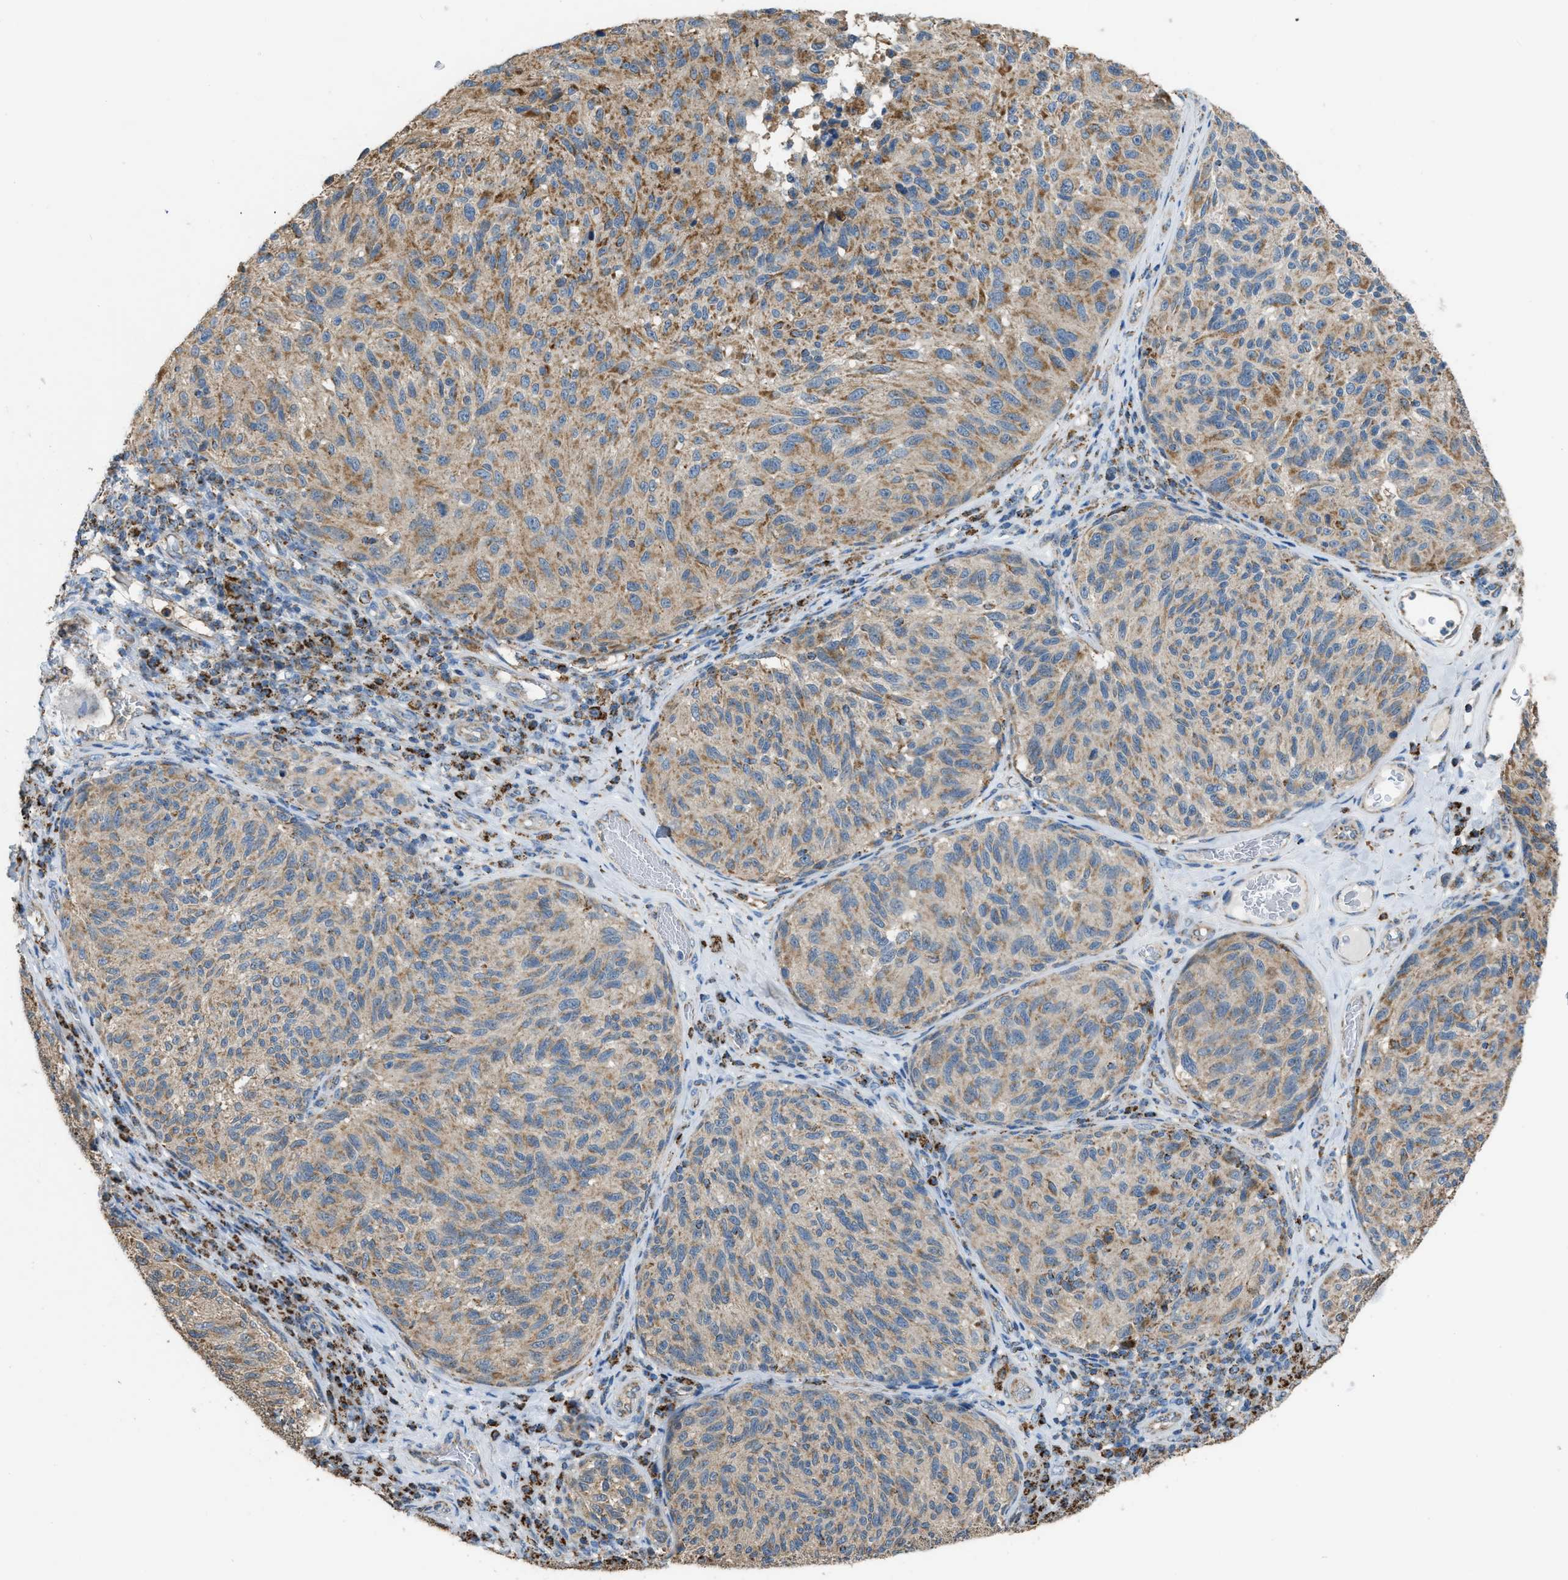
{"staining": {"intensity": "moderate", "quantity": ">75%", "location": "cytoplasmic/membranous"}, "tissue": "melanoma", "cell_type": "Tumor cells", "image_type": "cancer", "snomed": [{"axis": "morphology", "description": "Malignant melanoma, NOS"}, {"axis": "topography", "description": "Skin"}], "caption": "This is an image of immunohistochemistry (IHC) staining of melanoma, which shows moderate positivity in the cytoplasmic/membranous of tumor cells.", "gene": "ETFB", "patient": {"sex": "female", "age": 73}}